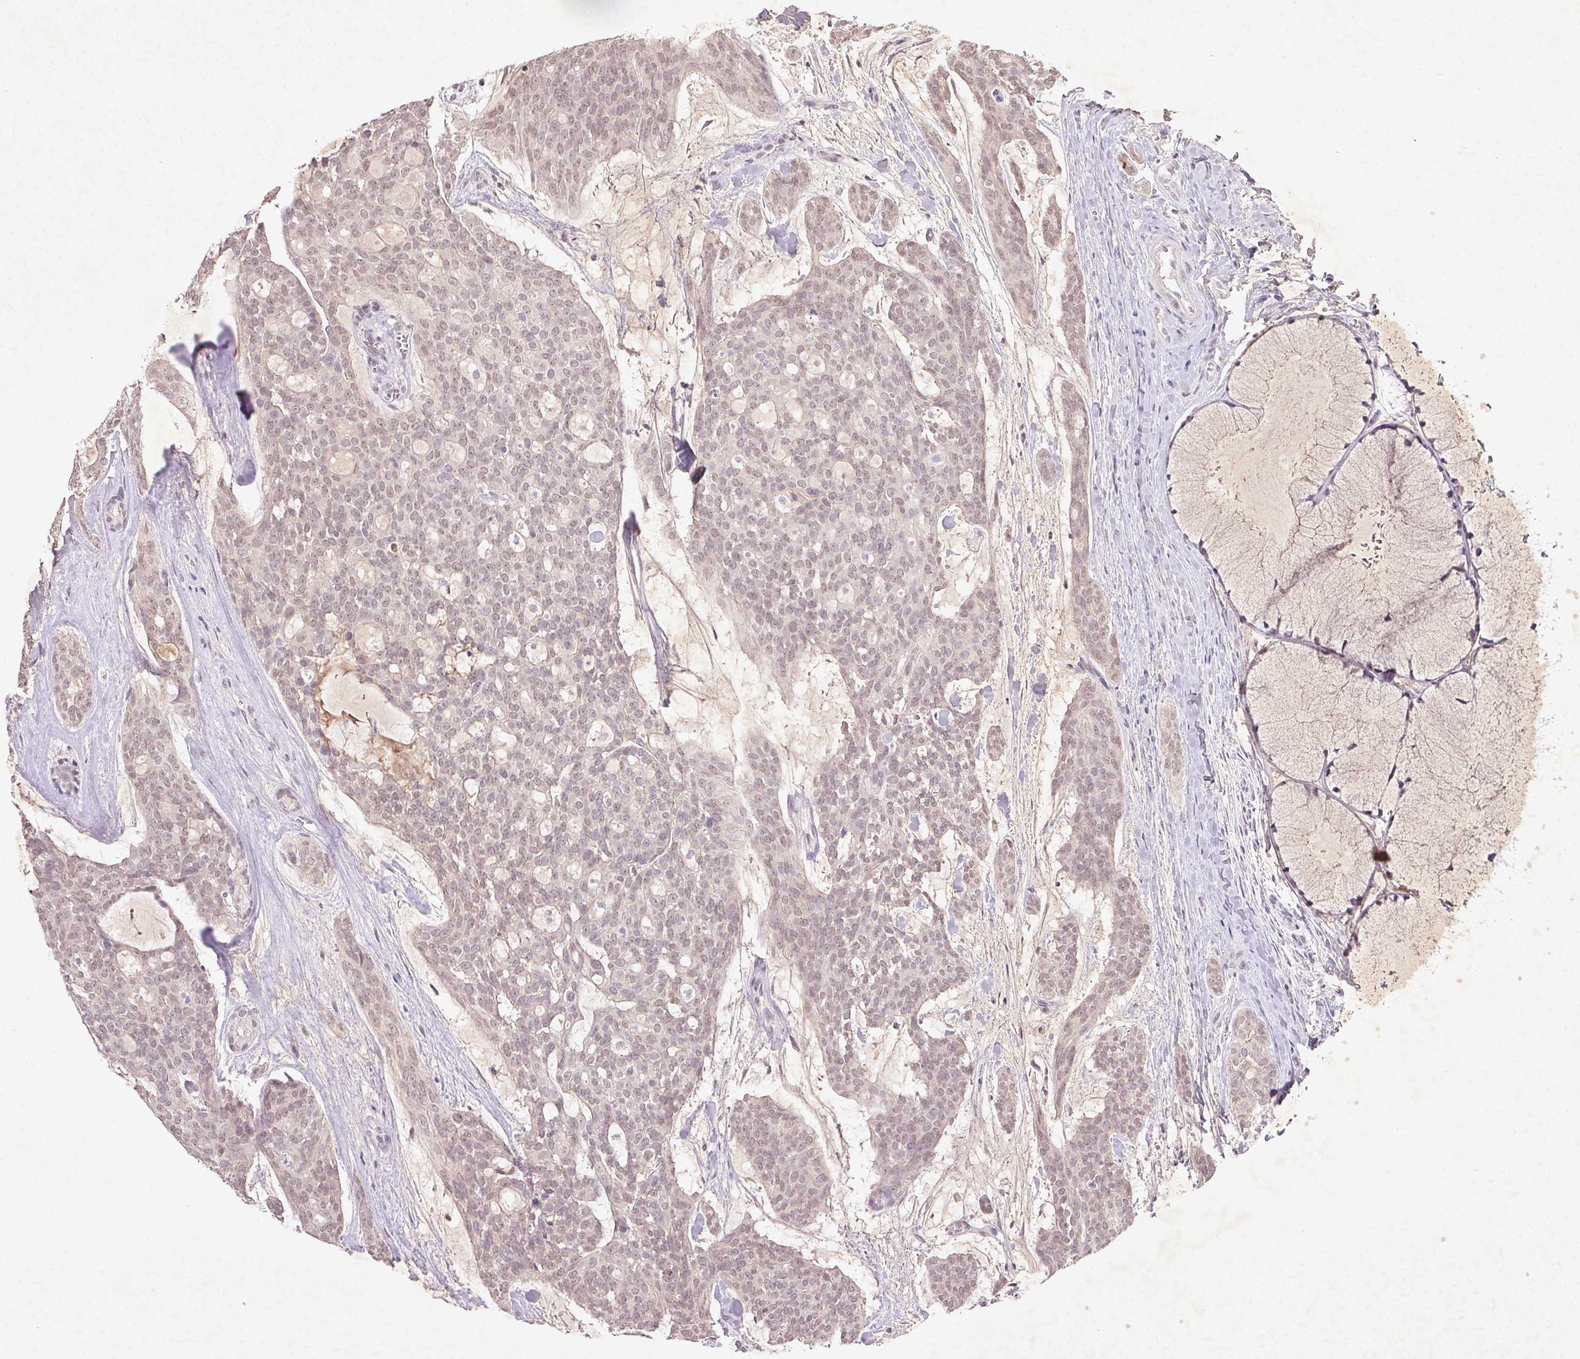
{"staining": {"intensity": "weak", "quantity": "25%-75%", "location": "nuclear"}, "tissue": "head and neck cancer", "cell_type": "Tumor cells", "image_type": "cancer", "snomed": [{"axis": "morphology", "description": "Adenocarcinoma, NOS"}, {"axis": "topography", "description": "Head-Neck"}], "caption": "Weak nuclear expression is seen in about 25%-75% of tumor cells in adenocarcinoma (head and neck). The staining was performed using DAB to visualize the protein expression in brown, while the nuclei were stained in blue with hematoxylin (Magnification: 20x).", "gene": "FAM168B", "patient": {"sex": "male", "age": 66}}